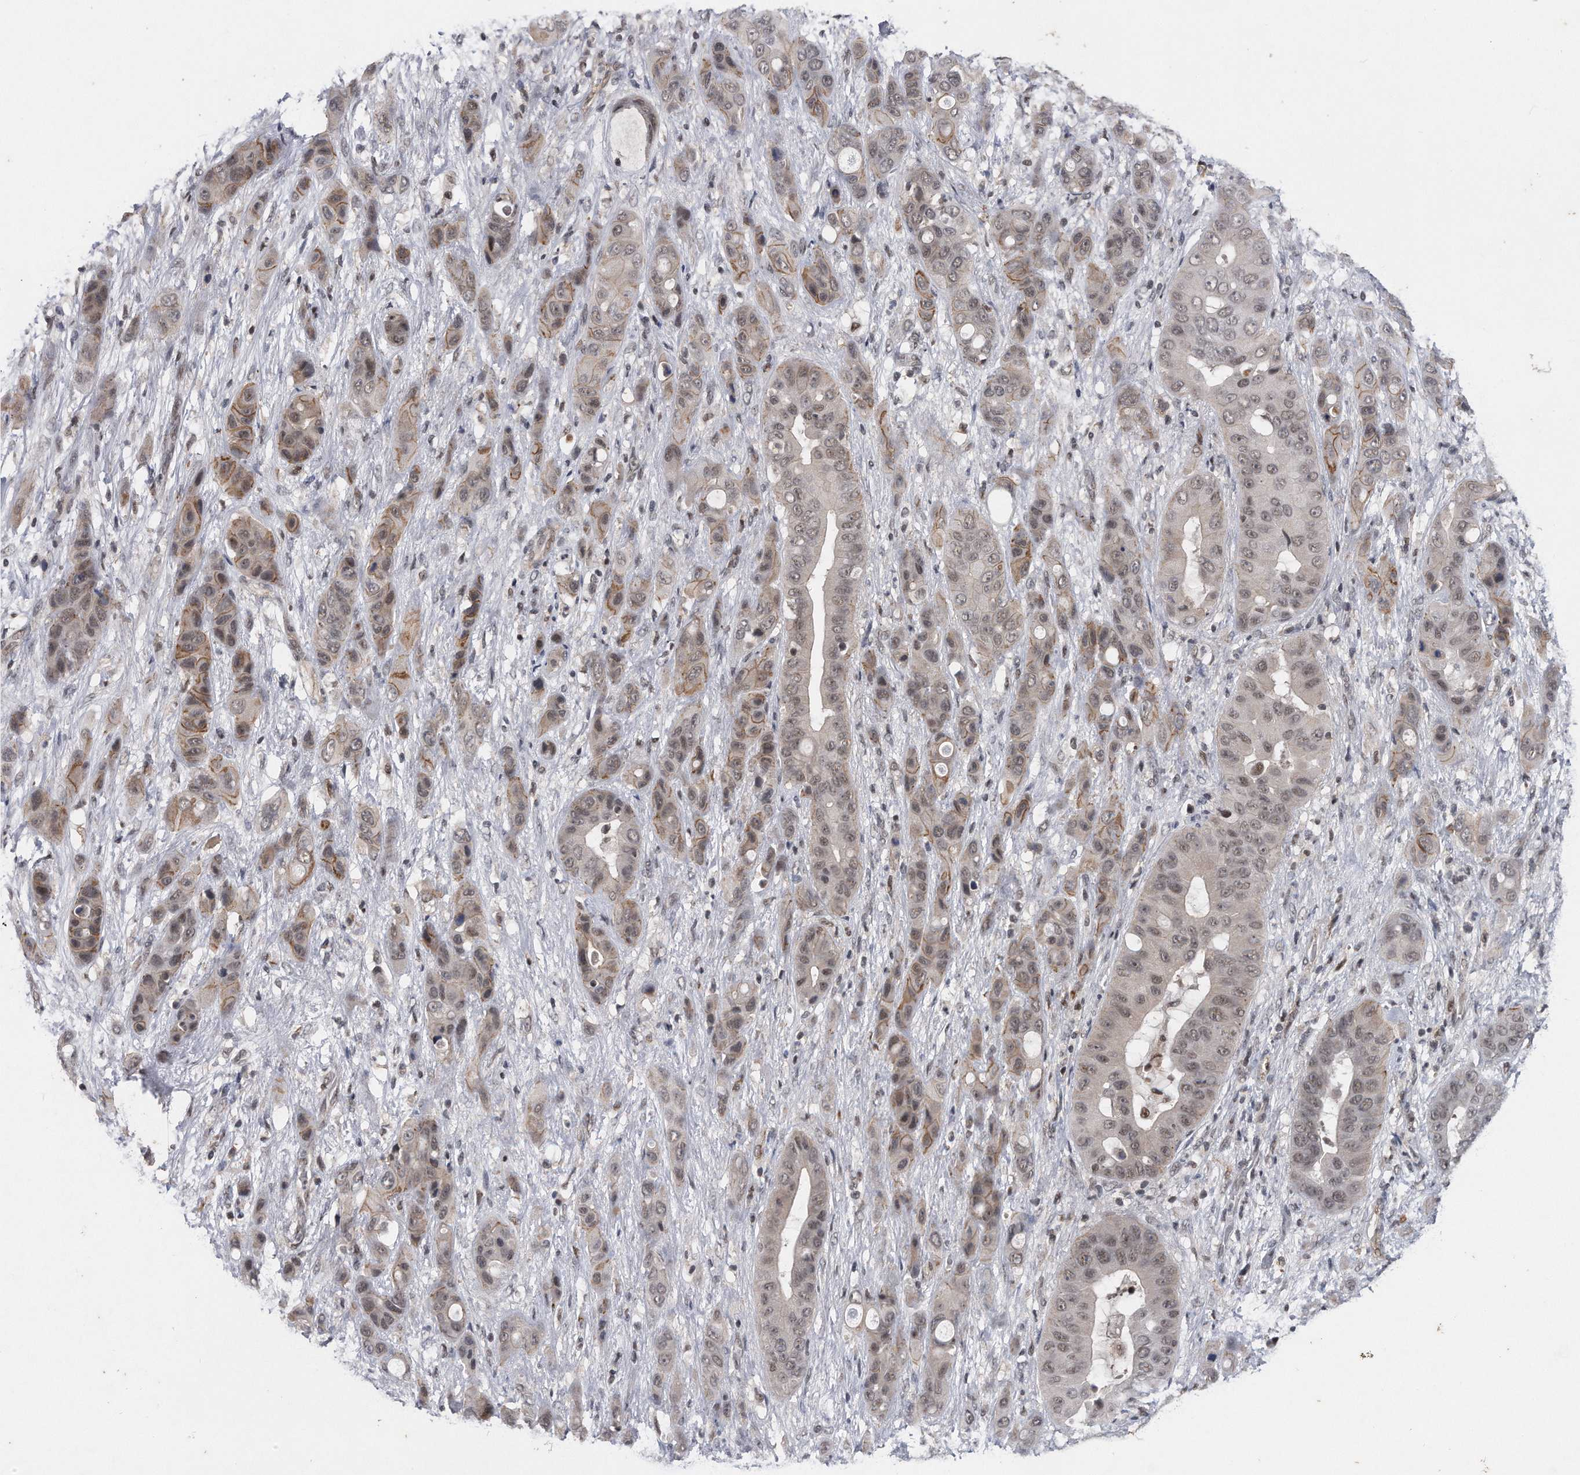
{"staining": {"intensity": "moderate", "quantity": "<25%", "location": "cytoplasmic/membranous,nuclear"}, "tissue": "liver cancer", "cell_type": "Tumor cells", "image_type": "cancer", "snomed": [{"axis": "morphology", "description": "Cholangiocarcinoma"}, {"axis": "topography", "description": "Liver"}], "caption": "Immunohistochemistry (DAB) staining of cholangiocarcinoma (liver) reveals moderate cytoplasmic/membranous and nuclear protein staining in about <25% of tumor cells.", "gene": "VIRMA", "patient": {"sex": "female", "age": 52}}